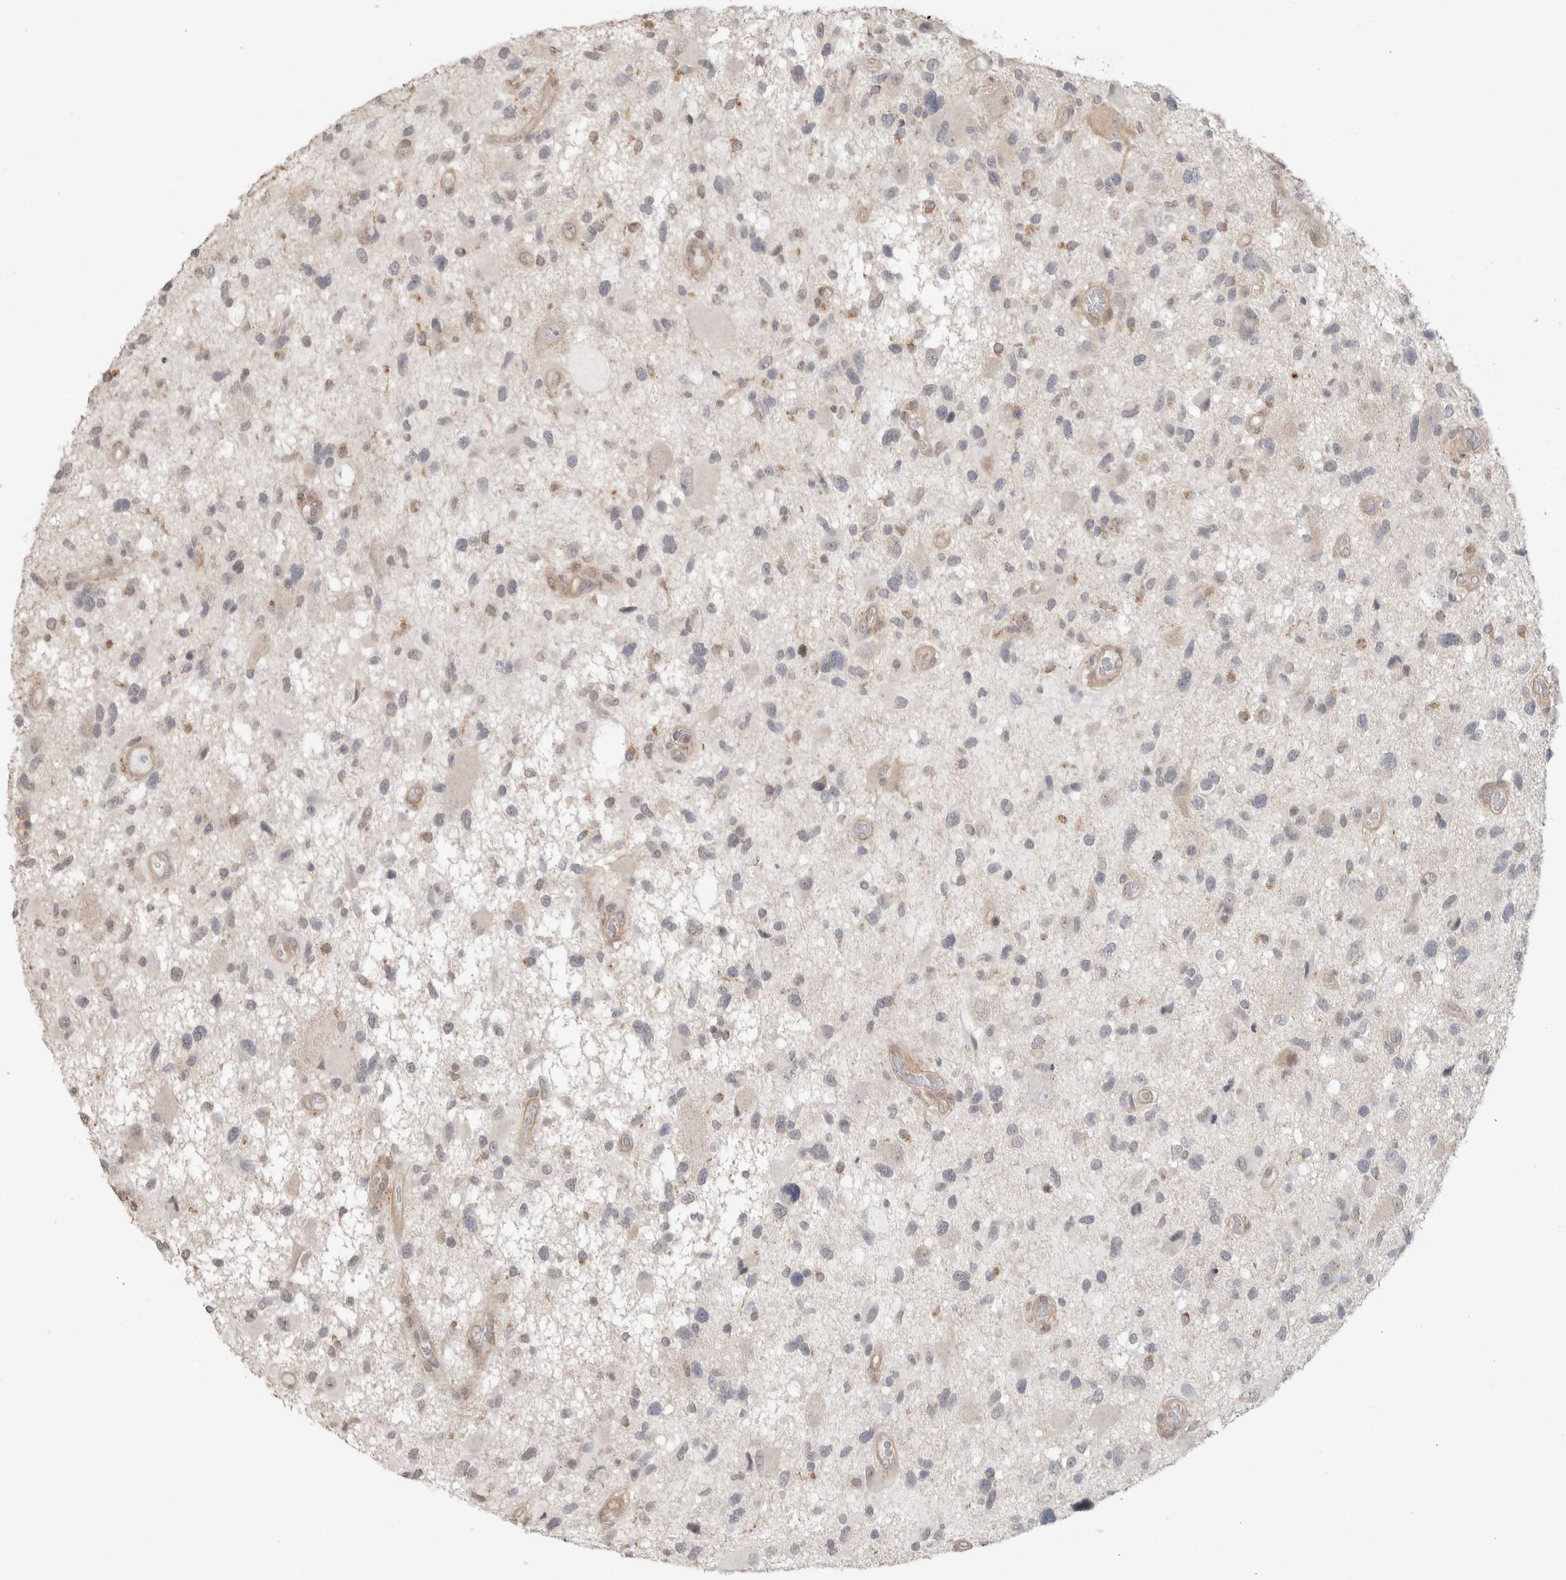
{"staining": {"intensity": "negative", "quantity": "none", "location": "none"}, "tissue": "glioma", "cell_type": "Tumor cells", "image_type": "cancer", "snomed": [{"axis": "morphology", "description": "Glioma, malignant, High grade"}, {"axis": "topography", "description": "Brain"}], "caption": "DAB immunohistochemical staining of human high-grade glioma (malignant) shows no significant expression in tumor cells.", "gene": "HSPG2", "patient": {"sex": "male", "age": 33}}